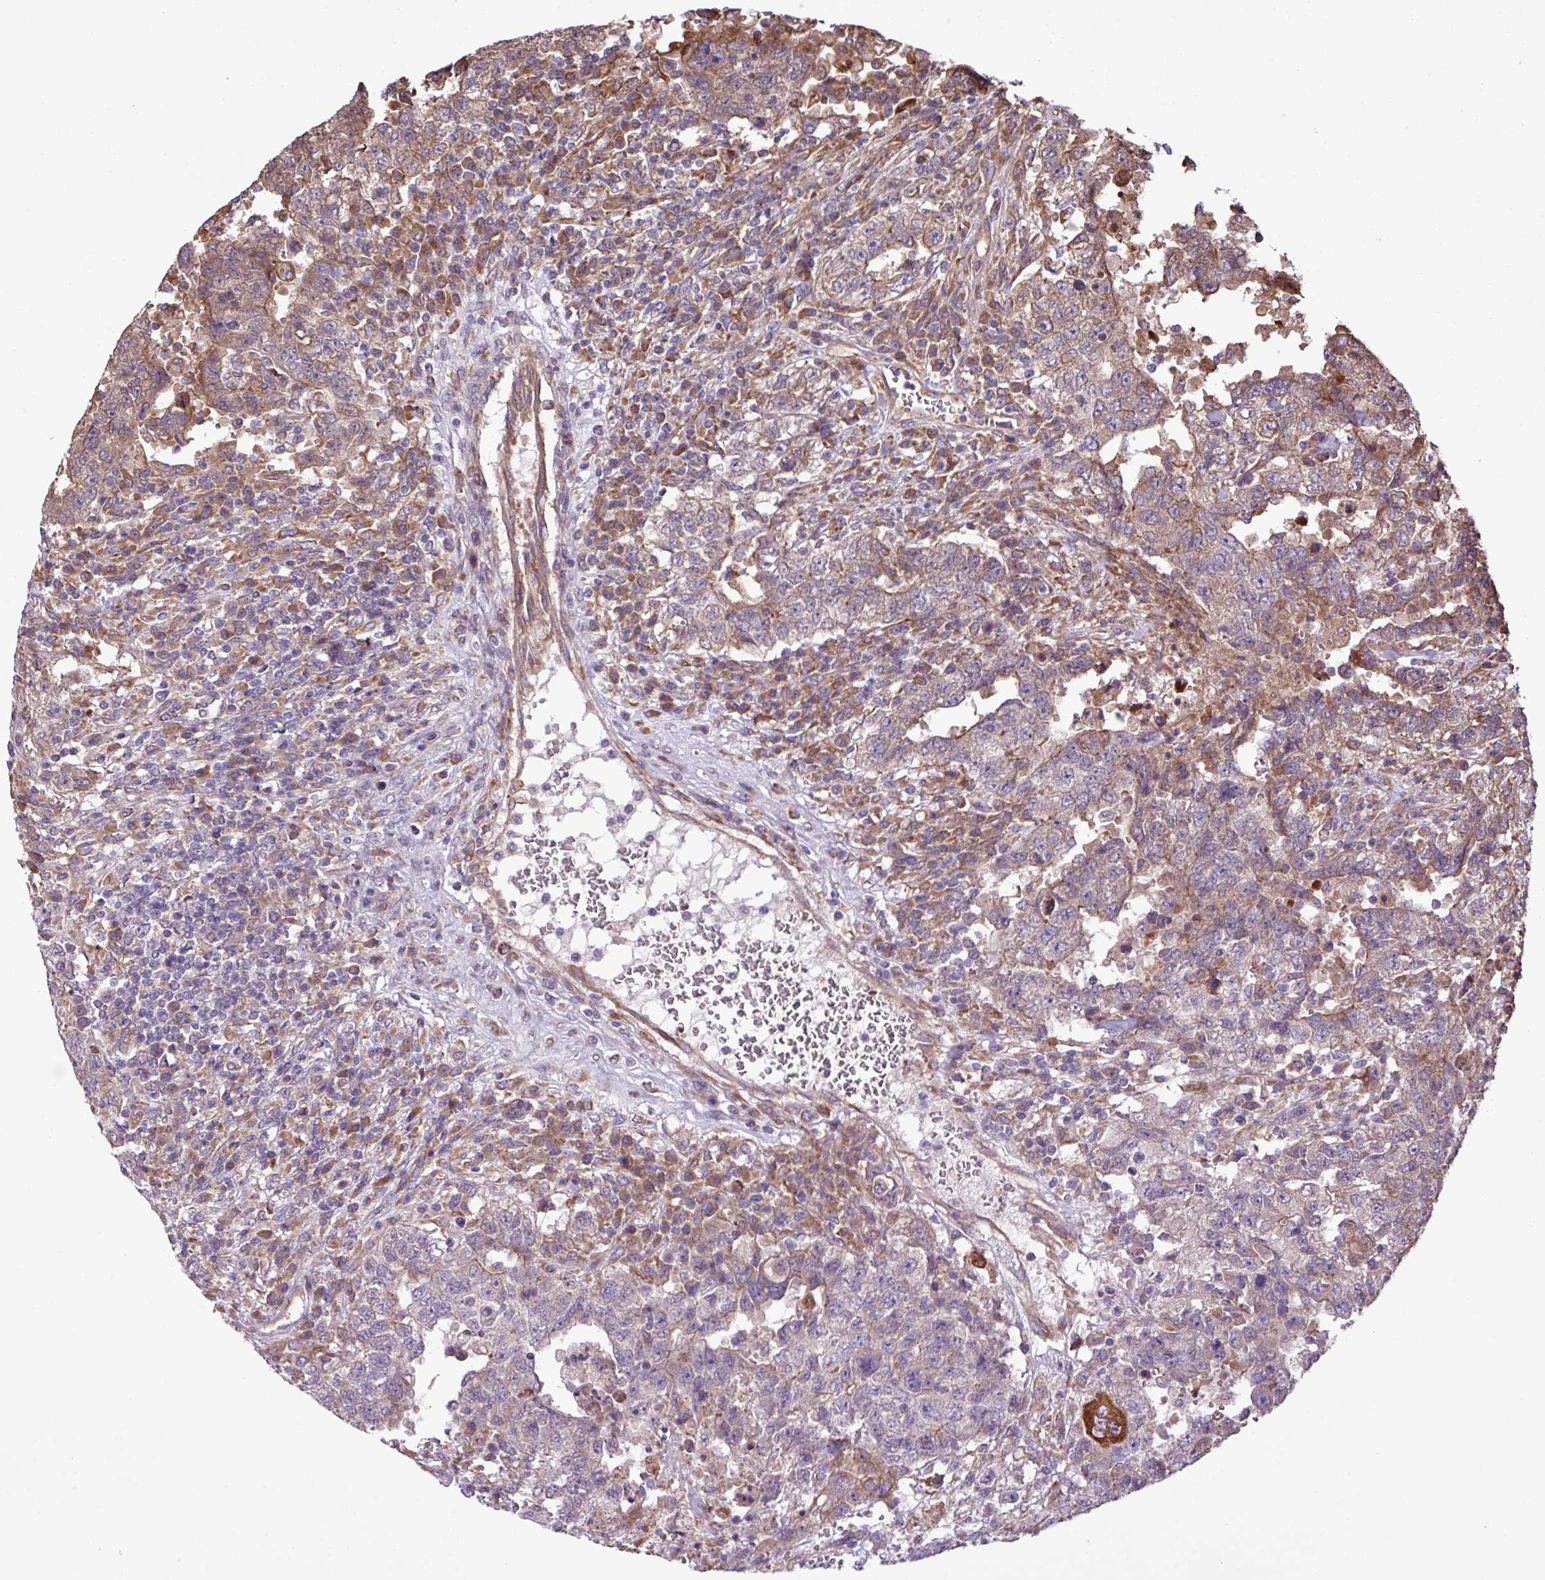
{"staining": {"intensity": "moderate", "quantity": "<25%", "location": "cytoplasmic/membranous"}, "tissue": "testis cancer", "cell_type": "Tumor cells", "image_type": "cancer", "snomed": [{"axis": "morphology", "description": "Carcinoma, Embryonal, NOS"}, {"axis": "topography", "description": "Testis"}], "caption": "Testis embryonal carcinoma tissue shows moderate cytoplasmic/membranous staining in about <25% of tumor cells, visualized by immunohistochemistry. (Stains: DAB in brown, nuclei in blue, Microscopy: brightfield microscopy at high magnification).", "gene": "MEGF6", "patient": {"sex": "male", "age": 26}}